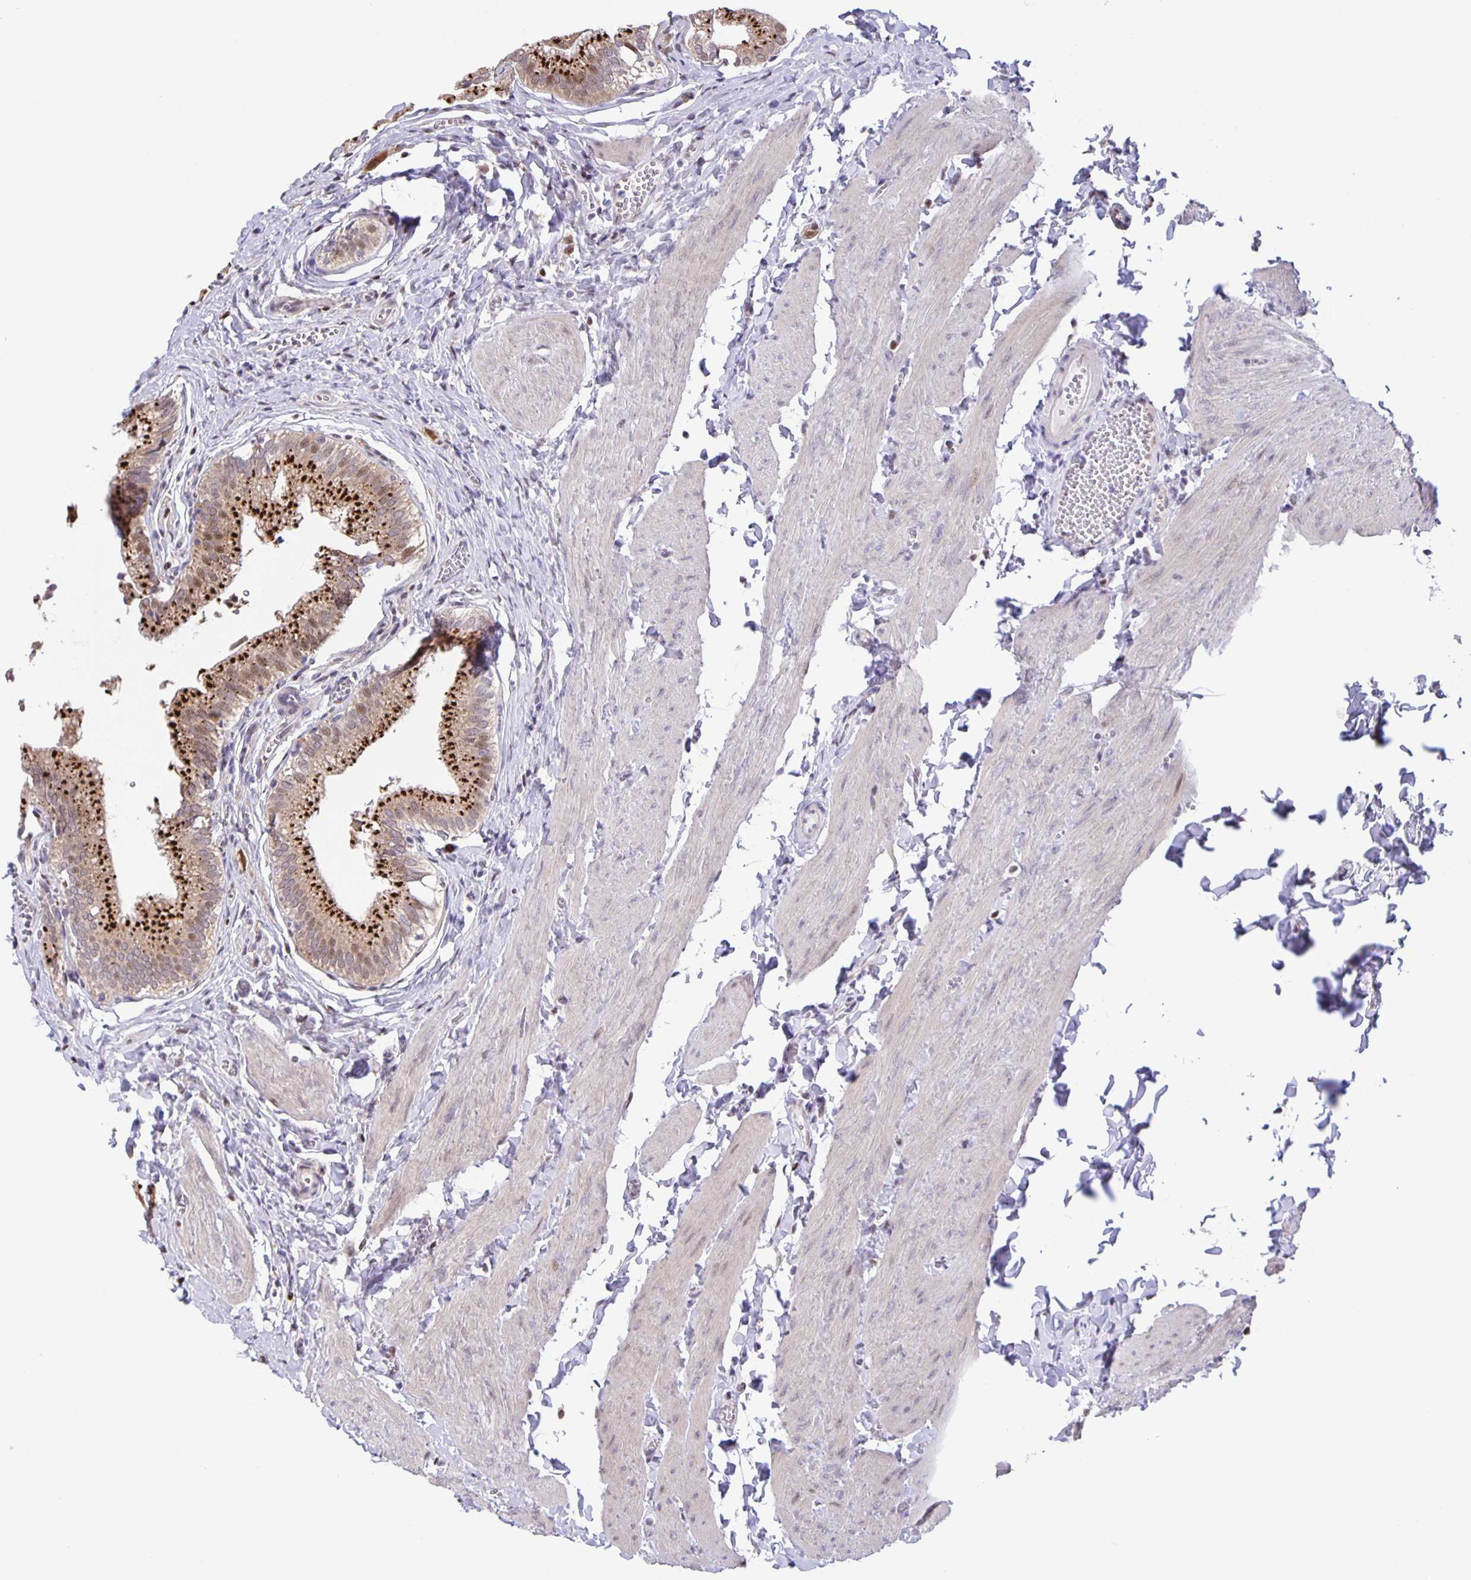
{"staining": {"intensity": "strong", "quantity": ">75%", "location": "cytoplasmic/membranous"}, "tissue": "gallbladder", "cell_type": "Glandular cells", "image_type": "normal", "snomed": [{"axis": "morphology", "description": "Normal tissue, NOS"}, {"axis": "topography", "description": "Gallbladder"}, {"axis": "topography", "description": "Peripheral nerve tissue"}], "caption": "Immunohistochemical staining of benign human gallbladder reveals strong cytoplasmic/membranous protein positivity in about >75% of glandular cells. Using DAB (brown) and hematoxylin (blue) stains, captured at high magnification using brightfield microscopy.", "gene": "MAPK12", "patient": {"sex": "male", "age": 17}}